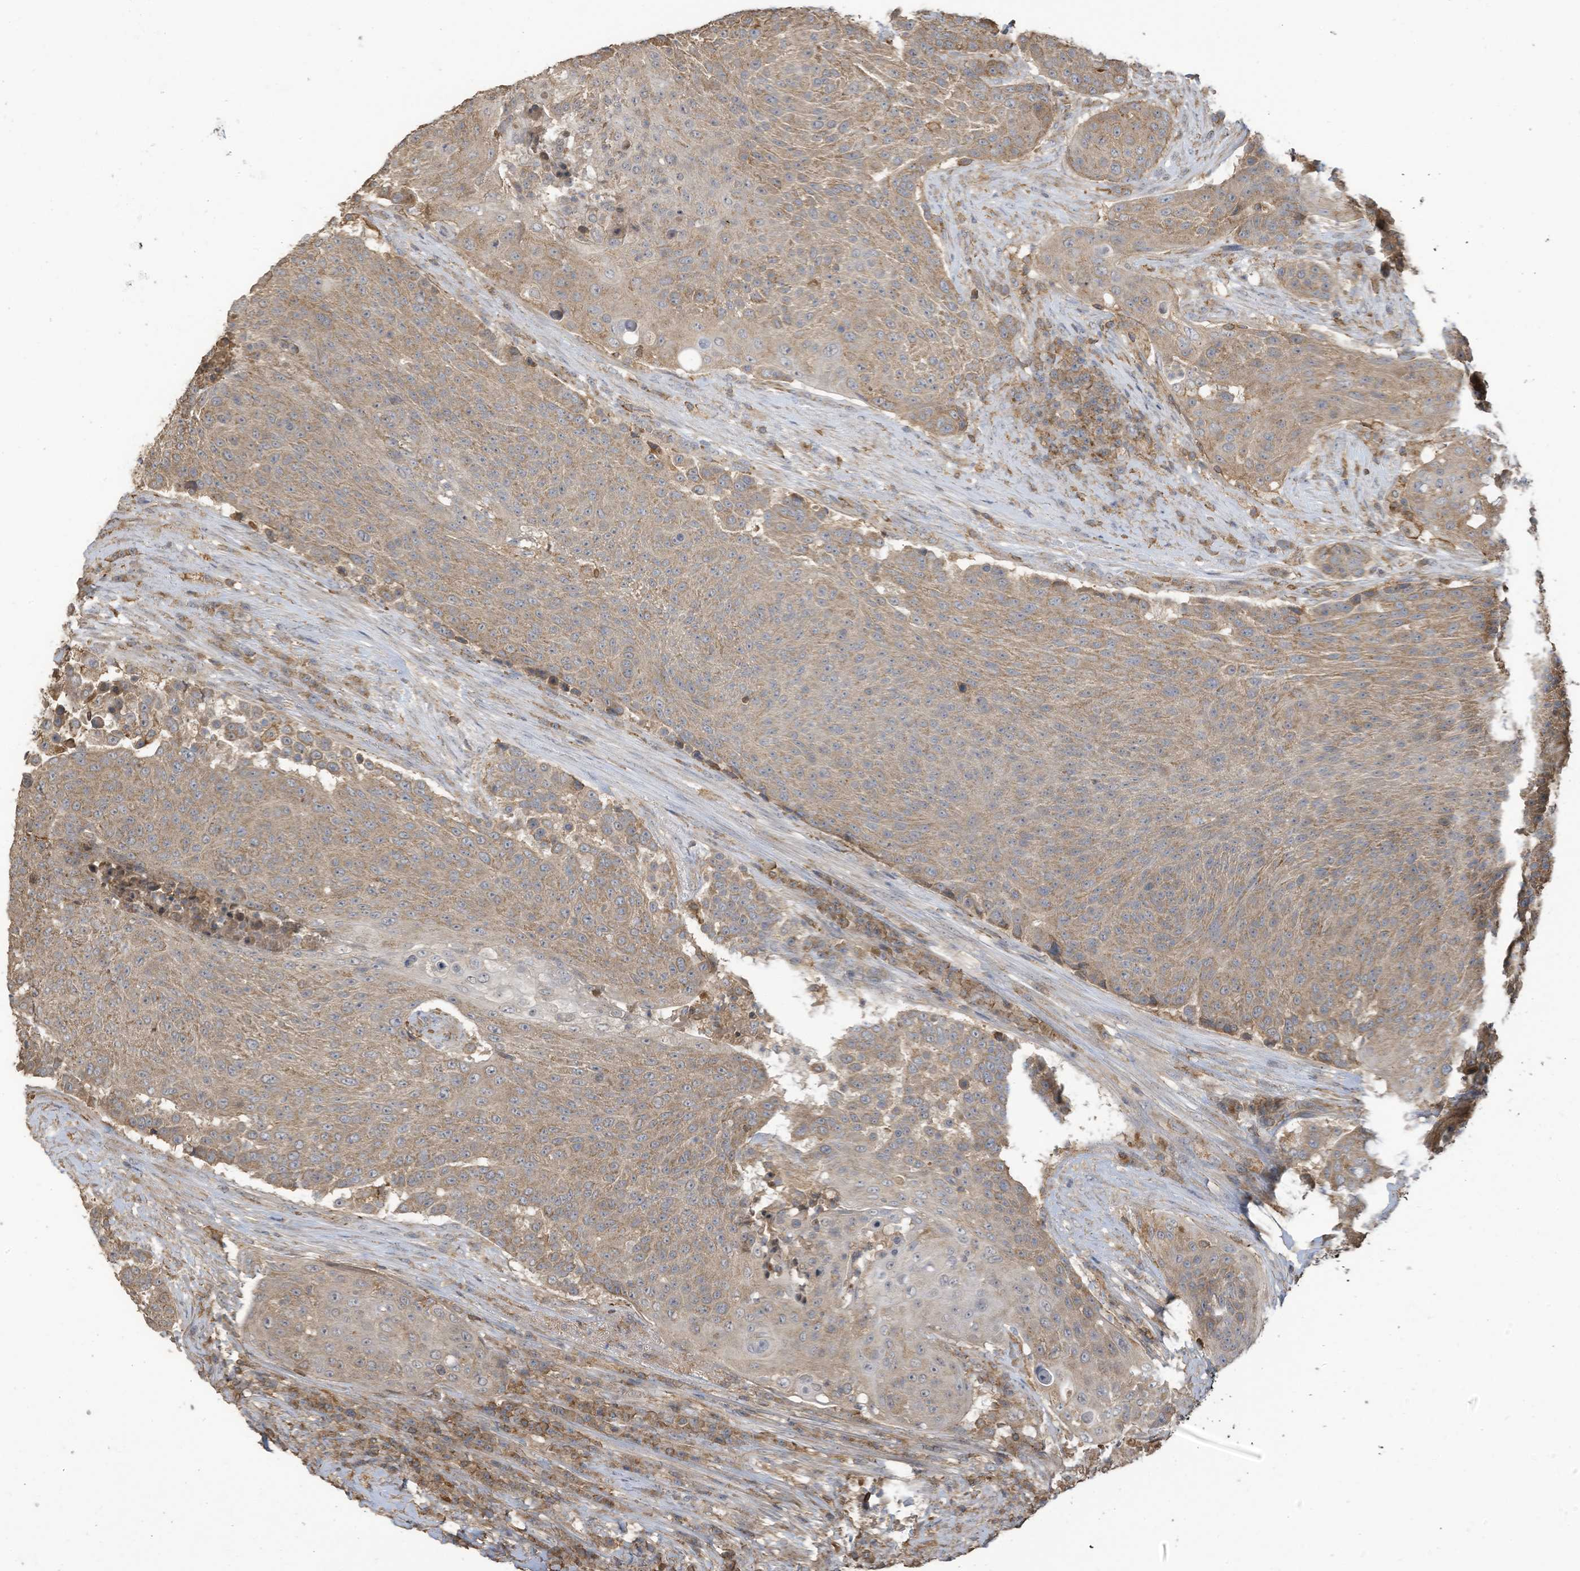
{"staining": {"intensity": "weak", "quantity": ">75%", "location": "cytoplasmic/membranous"}, "tissue": "urothelial cancer", "cell_type": "Tumor cells", "image_type": "cancer", "snomed": [{"axis": "morphology", "description": "Urothelial carcinoma, High grade"}, {"axis": "topography", "description": "Urinary bladder"}], "caption": "Weak cytoplasmic/membranous positivity for a protein is appreciated in approximately >75% of tumor cells of high-grade urothelial carcinoma using immunohistochemistry.", "gene": "COX10", "patient": {"sex": "female", "age": 63}}